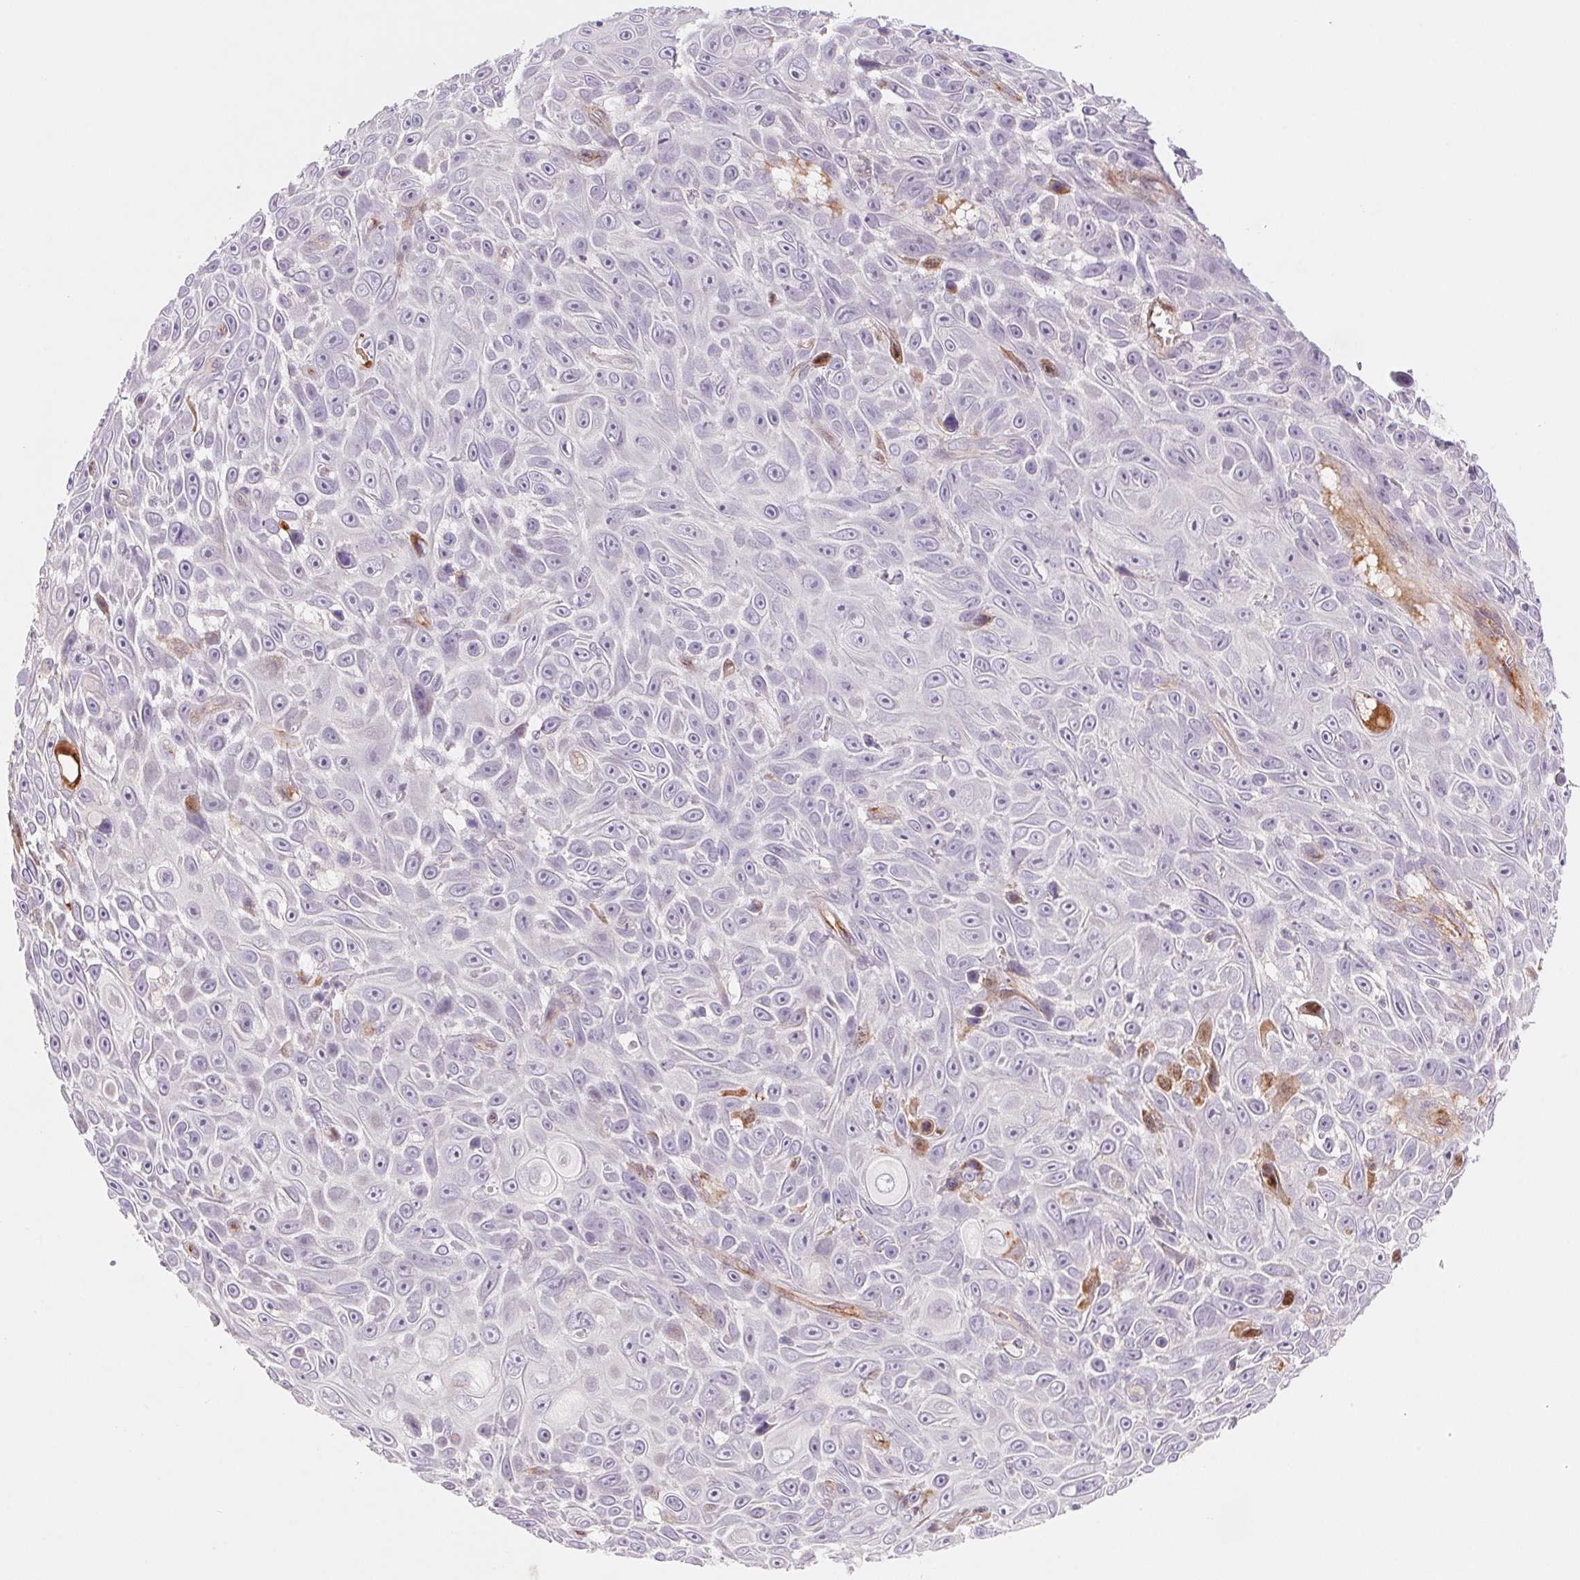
{"staining": {"intensity": "negative", "quantity": "none", "location": "none"}, "tissue": "skin cancer", "cell_type": "Tumor cells", "image_type": "cancer", "snomed": [{"axis": "morphology", "description": "Squamous cell carcinoma, NOS"}, {"axis": "topography", "description": "Skin"}], "caption": "This image is of squamous cell carcinoma (skin) stained with IHC to label a protein in brown with the nuclei are counter-stained blue. There is no expression in tumor cells.", "gene": "MS4A13", "patient": {"sex": "male", "age": 82}}